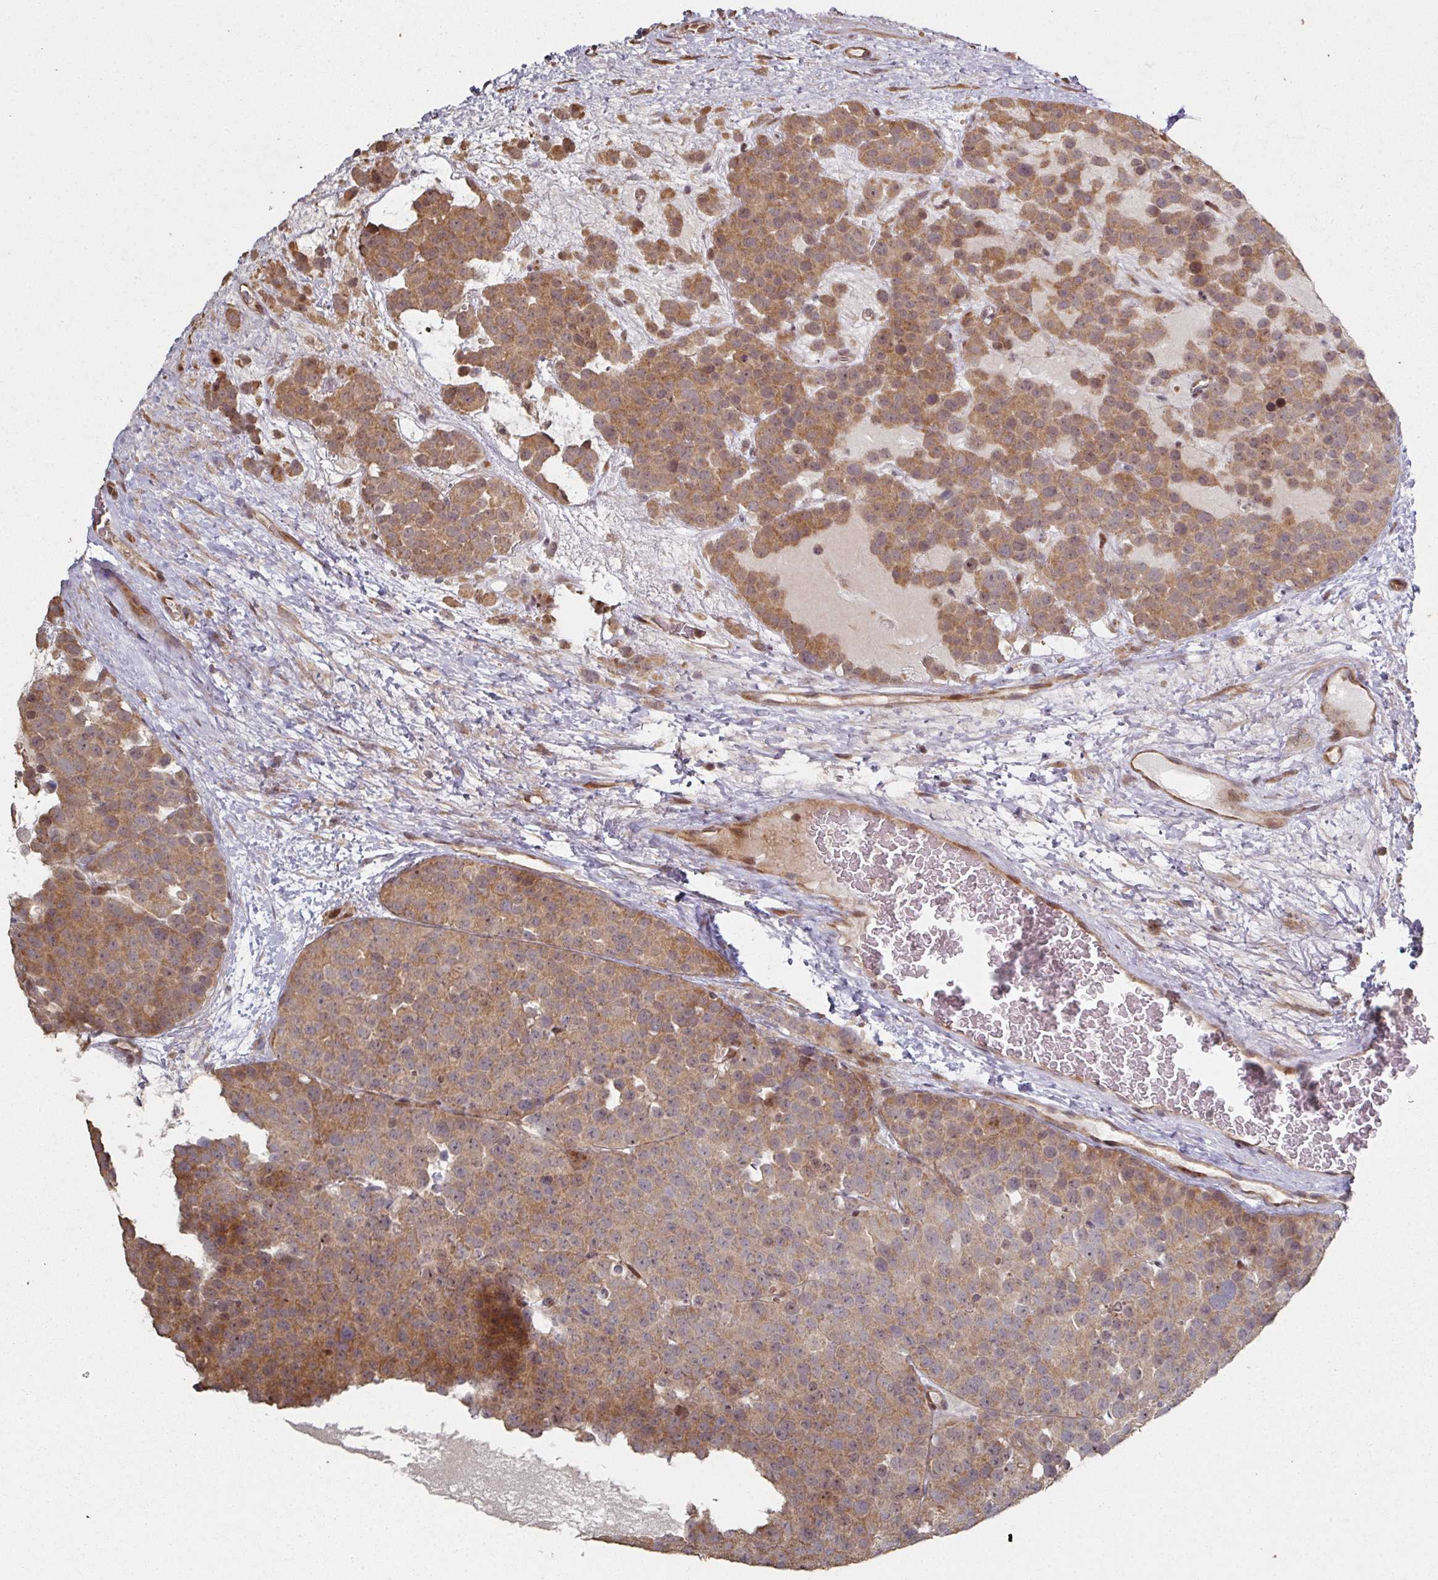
{"staining": {"intensity": "moderate", "quantity": ">75%", "location": "cytoplasmic/membranous"}, "tissue": "testis cancer", "cell_type": "Tumor cells", "image_type": "cancer", "snomed": [{"axis": "morphology", "description": "Seminoma, NOS"}, {"axis": "topography", "description": "Testis"}], "caption": "Testis cancer stained for a protein (brown) reveals moderate cytoplasmic/membranous positive positivity in about >75% of tumor cells.", "gene": "CA7", "patient": {"sex": "male", "age": 71}}